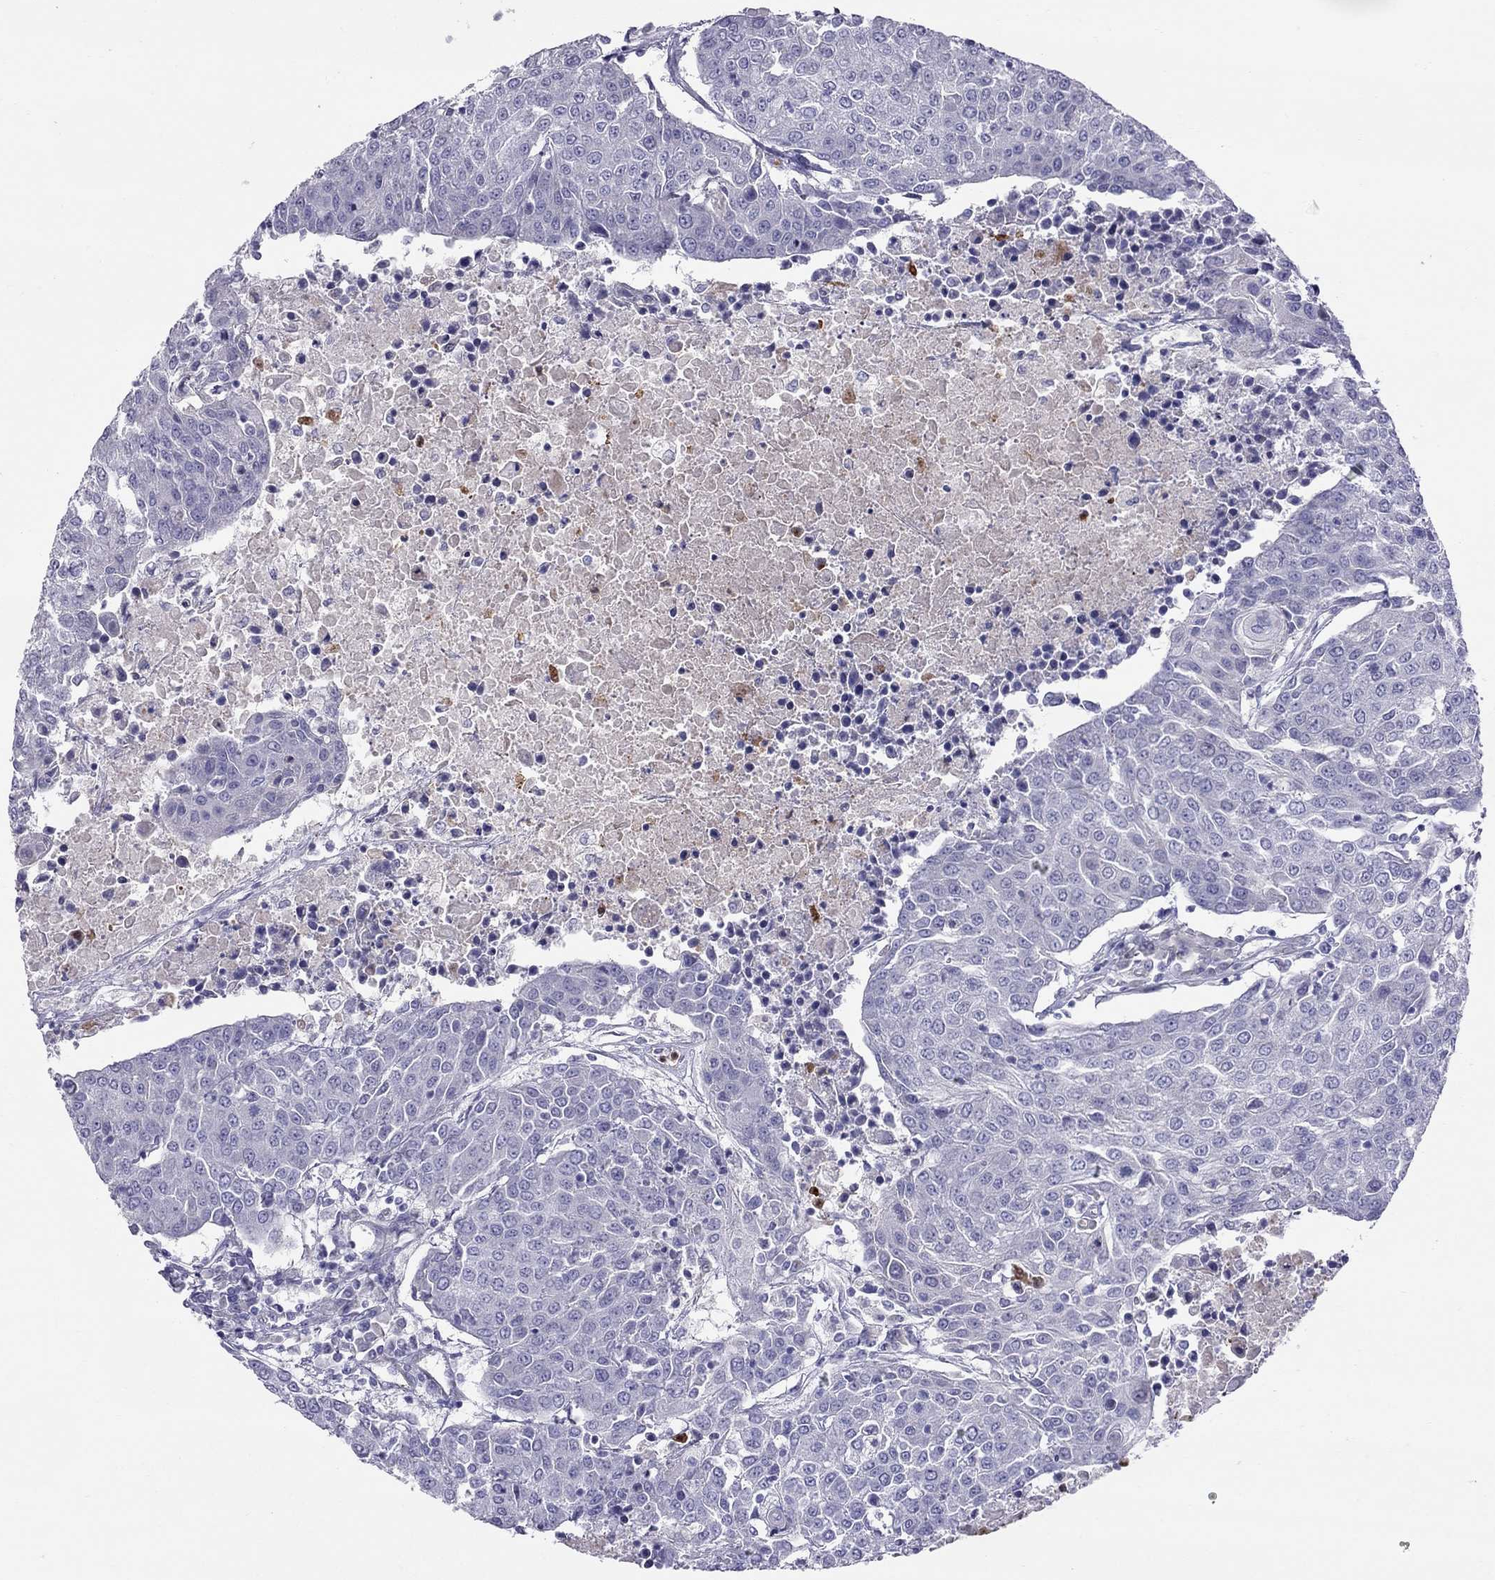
{"staining": {"intensity": "negative", "quantity": "none", "location": "none"}, "tissue": "urothelial cancer", "cell_type": "Tumor cells", "image_type": "cancer", "snomed": [{"axis": "morphology", "description": "Urothelial carcinoma, High grade"}, {"axis": "topography", "description": "Urinary bladder"}], "caption": "An image of human urothelial cancer is negative for staining in tumor cells.", "gene": "SPINT4", "patient": {"sex": "female", "age": 85}}